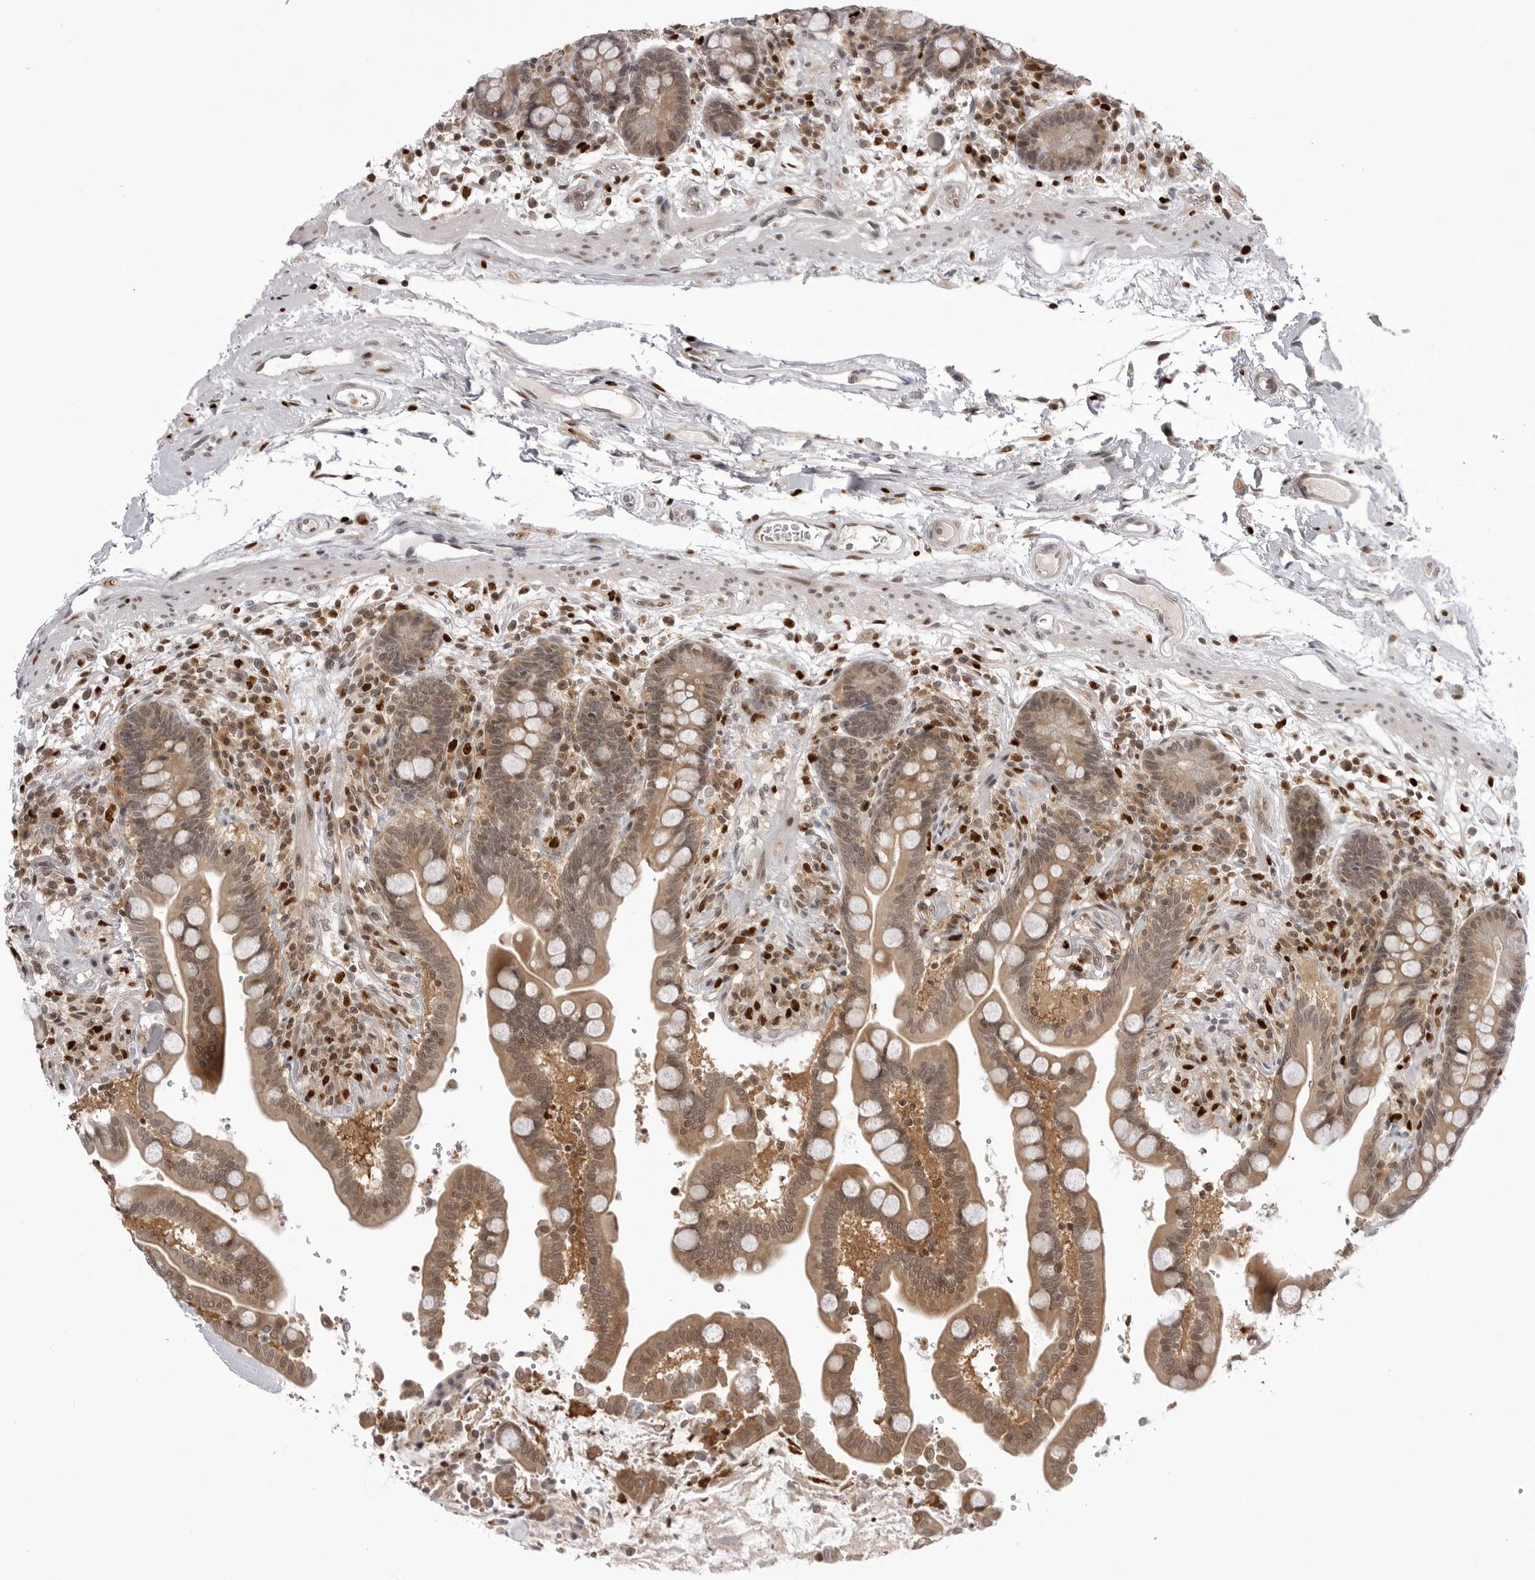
{"staining": {"intensity": "negative", "quantity": "none", "location": "none"}, "tissue": "colon", "cell_type": "Endothelial cells", "image_type": "normal", "snomed": [{"axis": "morphology", "description": "Normal tissue, NOS"}, {"axis": "topography", "description": "Colon"}], "caption": "This is a histopathology image of immunohistochemistry (IHC) staining of normal colon, which shows no staining in endothelial cells.", "gene": "PTK2B", "patient": {"sex": "male", "age": 73}}